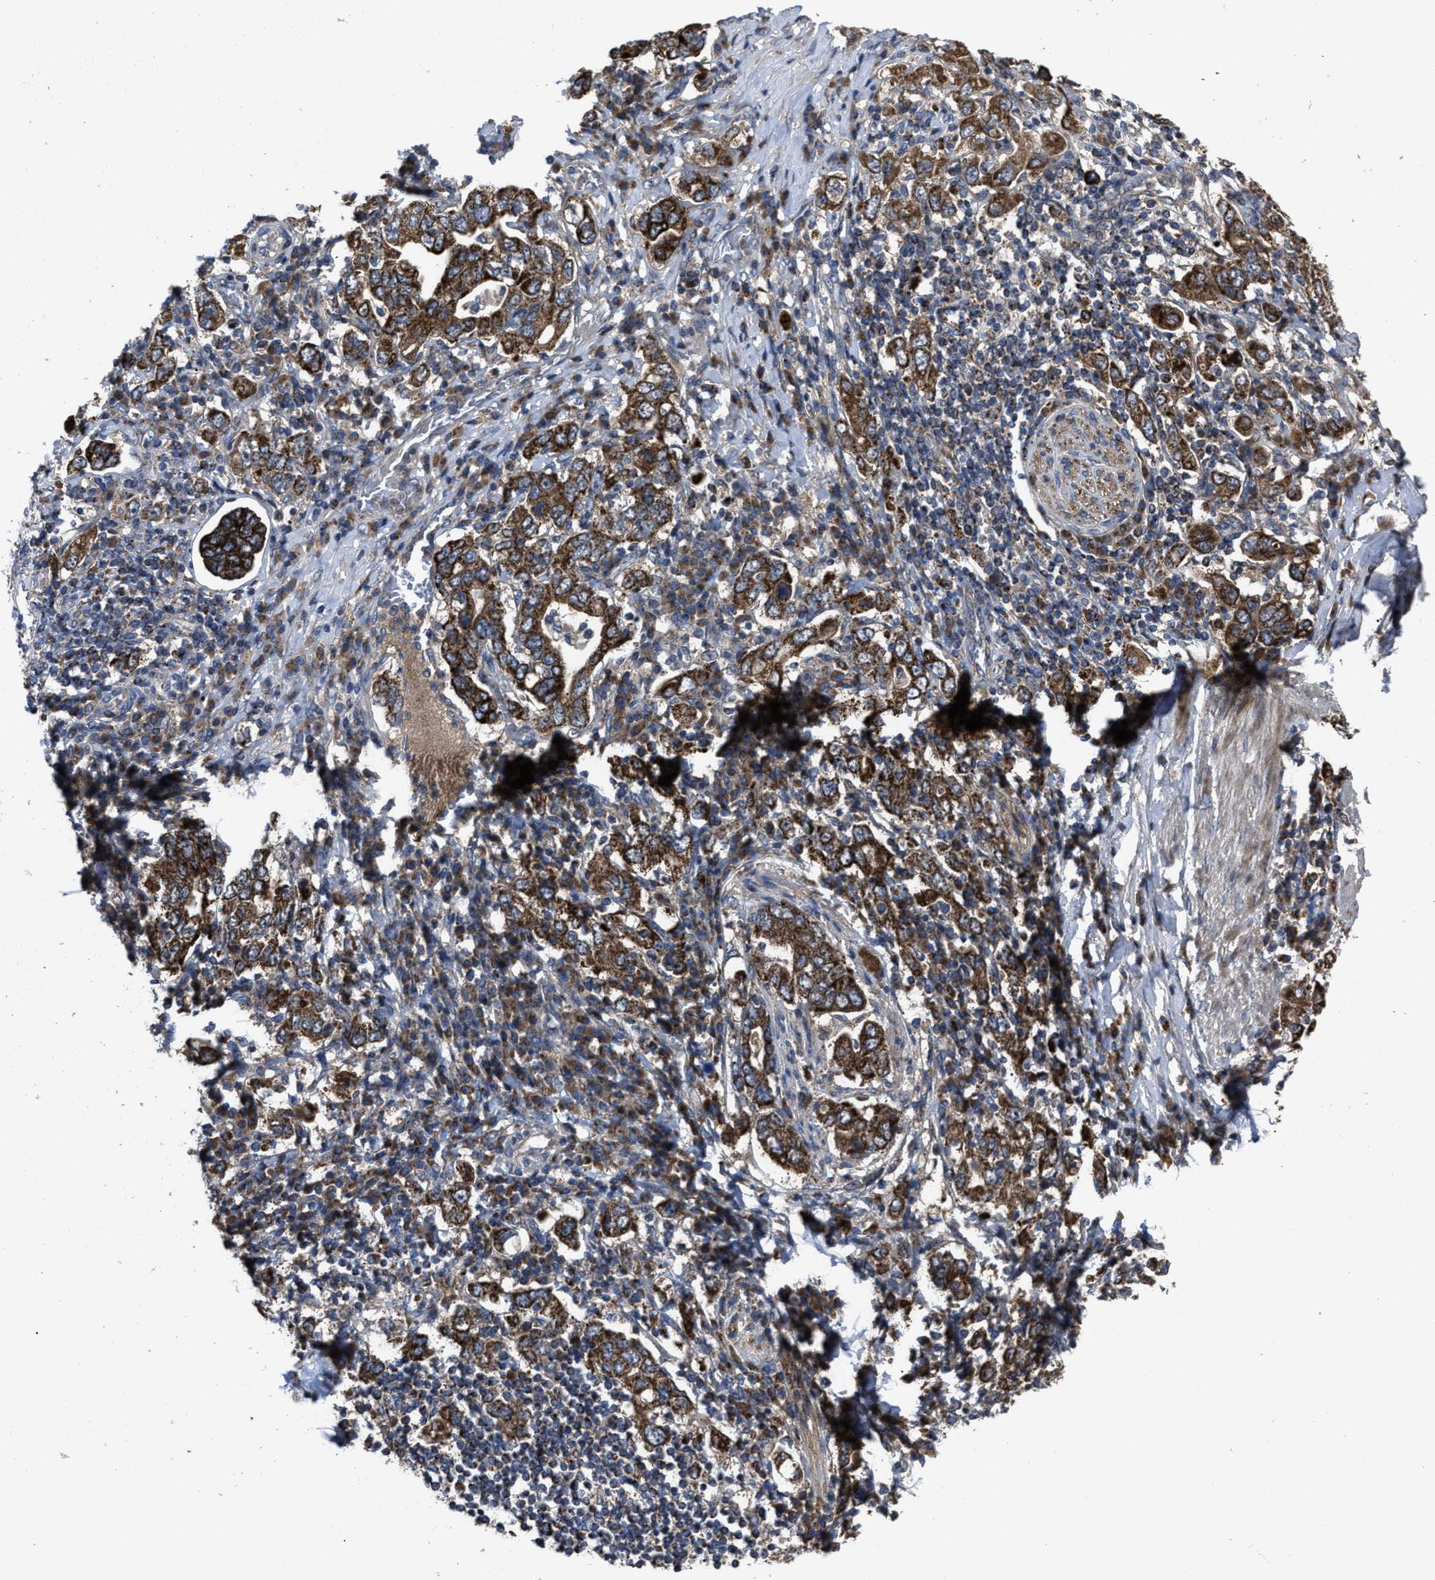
{"staining": {"intensity": "strong", "quantity": ">75%", "location": "cytoplasmic/membranous"}, "tissue": "stomach cancer", "cell_type": "Tumor cells", "image_type": "cancer", "snomed": [{"axis": "morphology", "description": "Adenocarcinoma, NOS"}, {"axis": "topography", "description": "Stomach, upper"}], "caption": "A photomicrograph showing strong cytoplasmic/membranous expression in approximately >75% of tumor cells in stomach cancer (adenocarcinoma), as visualized by brown immunohistochemical staining.", "gene": "PASK", "patient": {"sex": "male", "age": 62}}